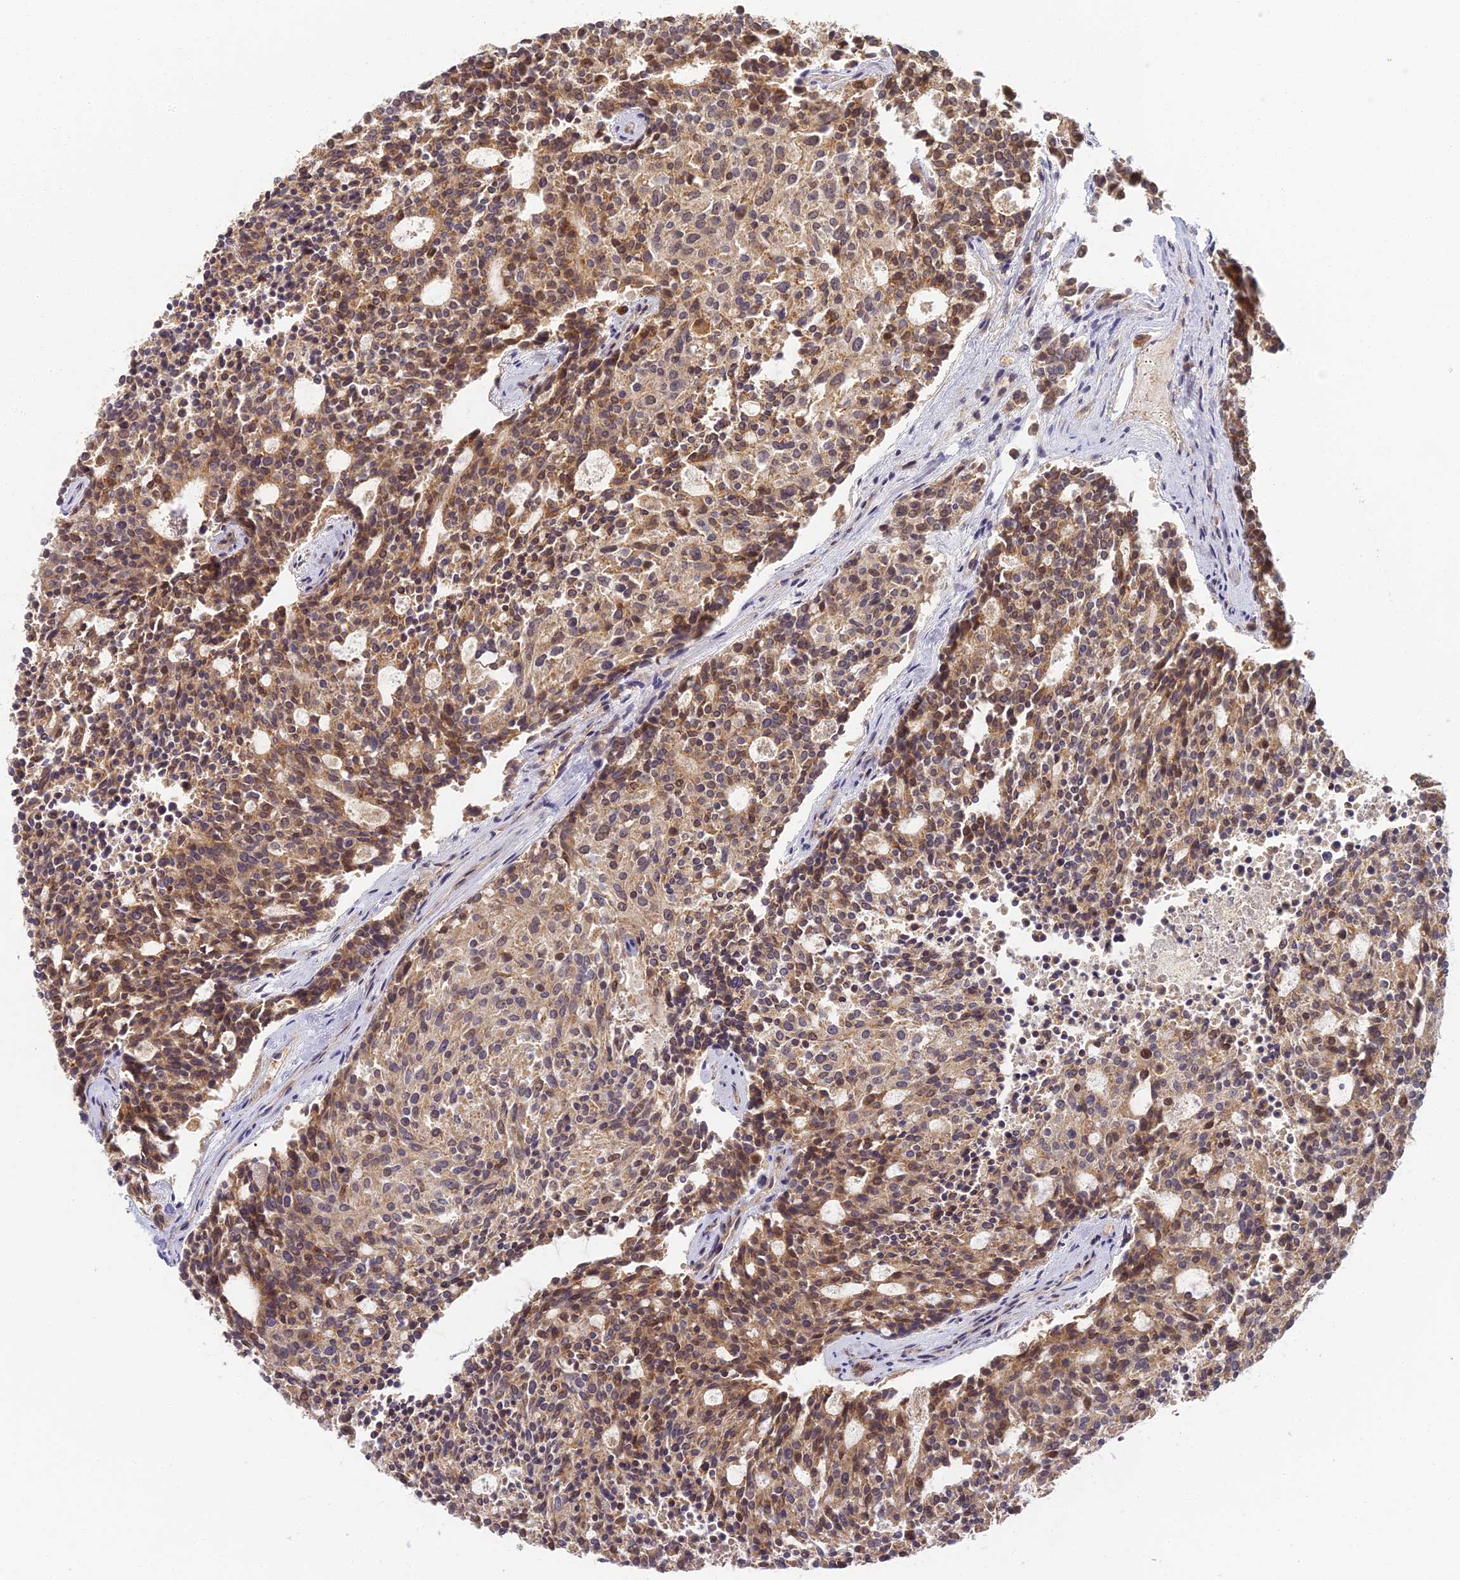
{"staining": {"intensity": "moderate", "quantity": ">75%", "location": "cytoplasmic/membranous"}, "tissue": "carcinoid", "cell_type": "Tumor cells", "image_type": "cancer", "snomed": [{"axis": "morphology", "description": "Carcinoid, malignant, NOS"}, {"axis": "topography", "description": "Pancreas"}], "caption": "The immunohistochemical stain labels moderate cytoplasmic/membranous staining in tumor cells of carcinoid tissue.", "gene": "RGL3", "patient": {"sex": "female", "age": 54}}